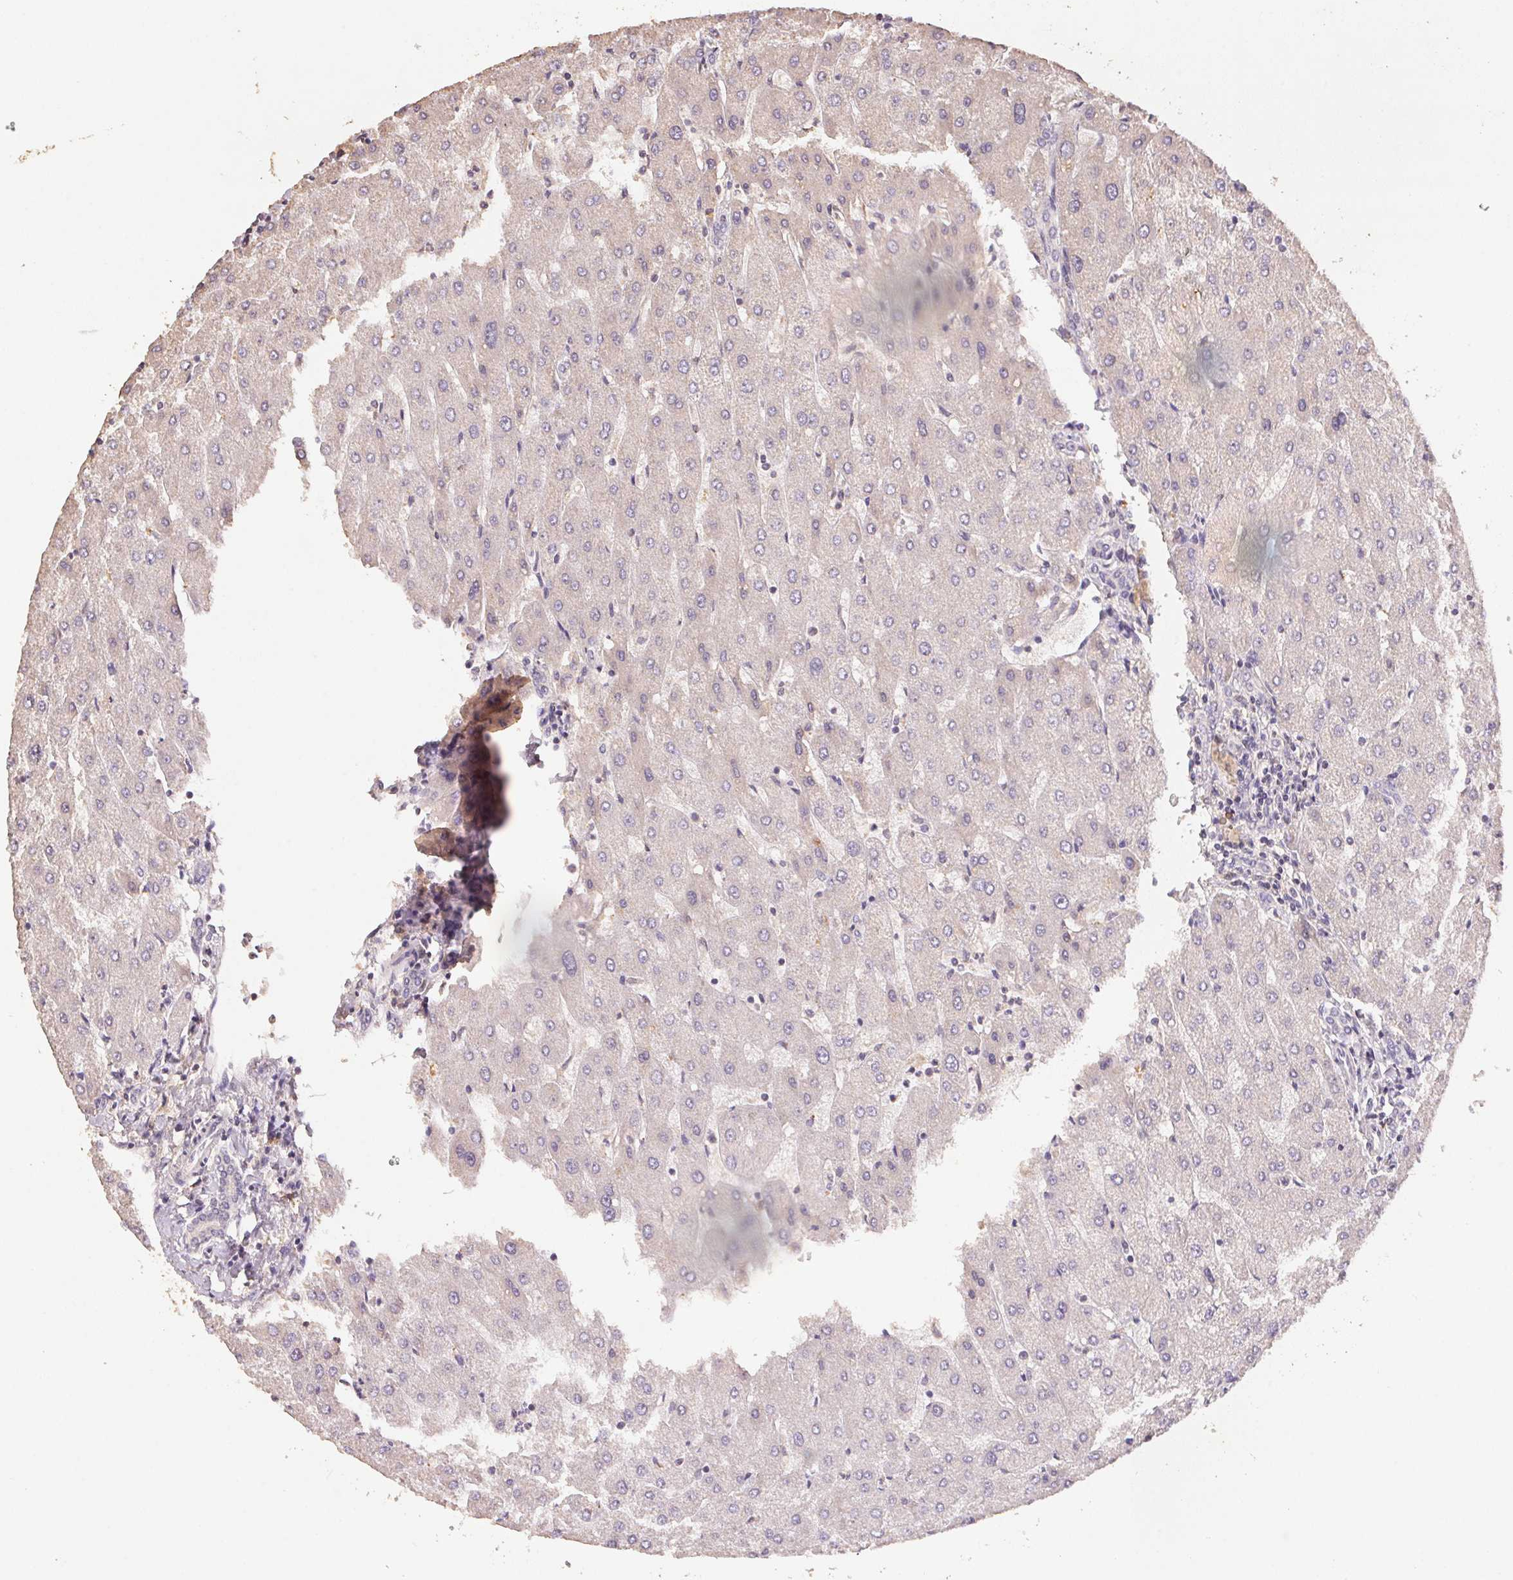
{"staining": {"intensity": "negative", "quantity": "none", "location": "none"}, "tissue": "liver", "cell_type": "Cholangiocytes", "image_type": "normal", "snomed": [{"axis": "morphology", "description": "Normal tissue, NOS"}, {"axis": "topography", "description": "Liver"}], "caption": "IHC image of benign liver: liver stained with DAB (3,3'-diaminobenzidine) demonstrates no significant protein expression in cholangiocytes. The staining is performed using DAB (3,3'-diaminobenzidine) brown chromogen with nuclei counter-stained in using hematoxylin.", "gene": "CENPF", "patient": {"sex": "male", "age": 67}}